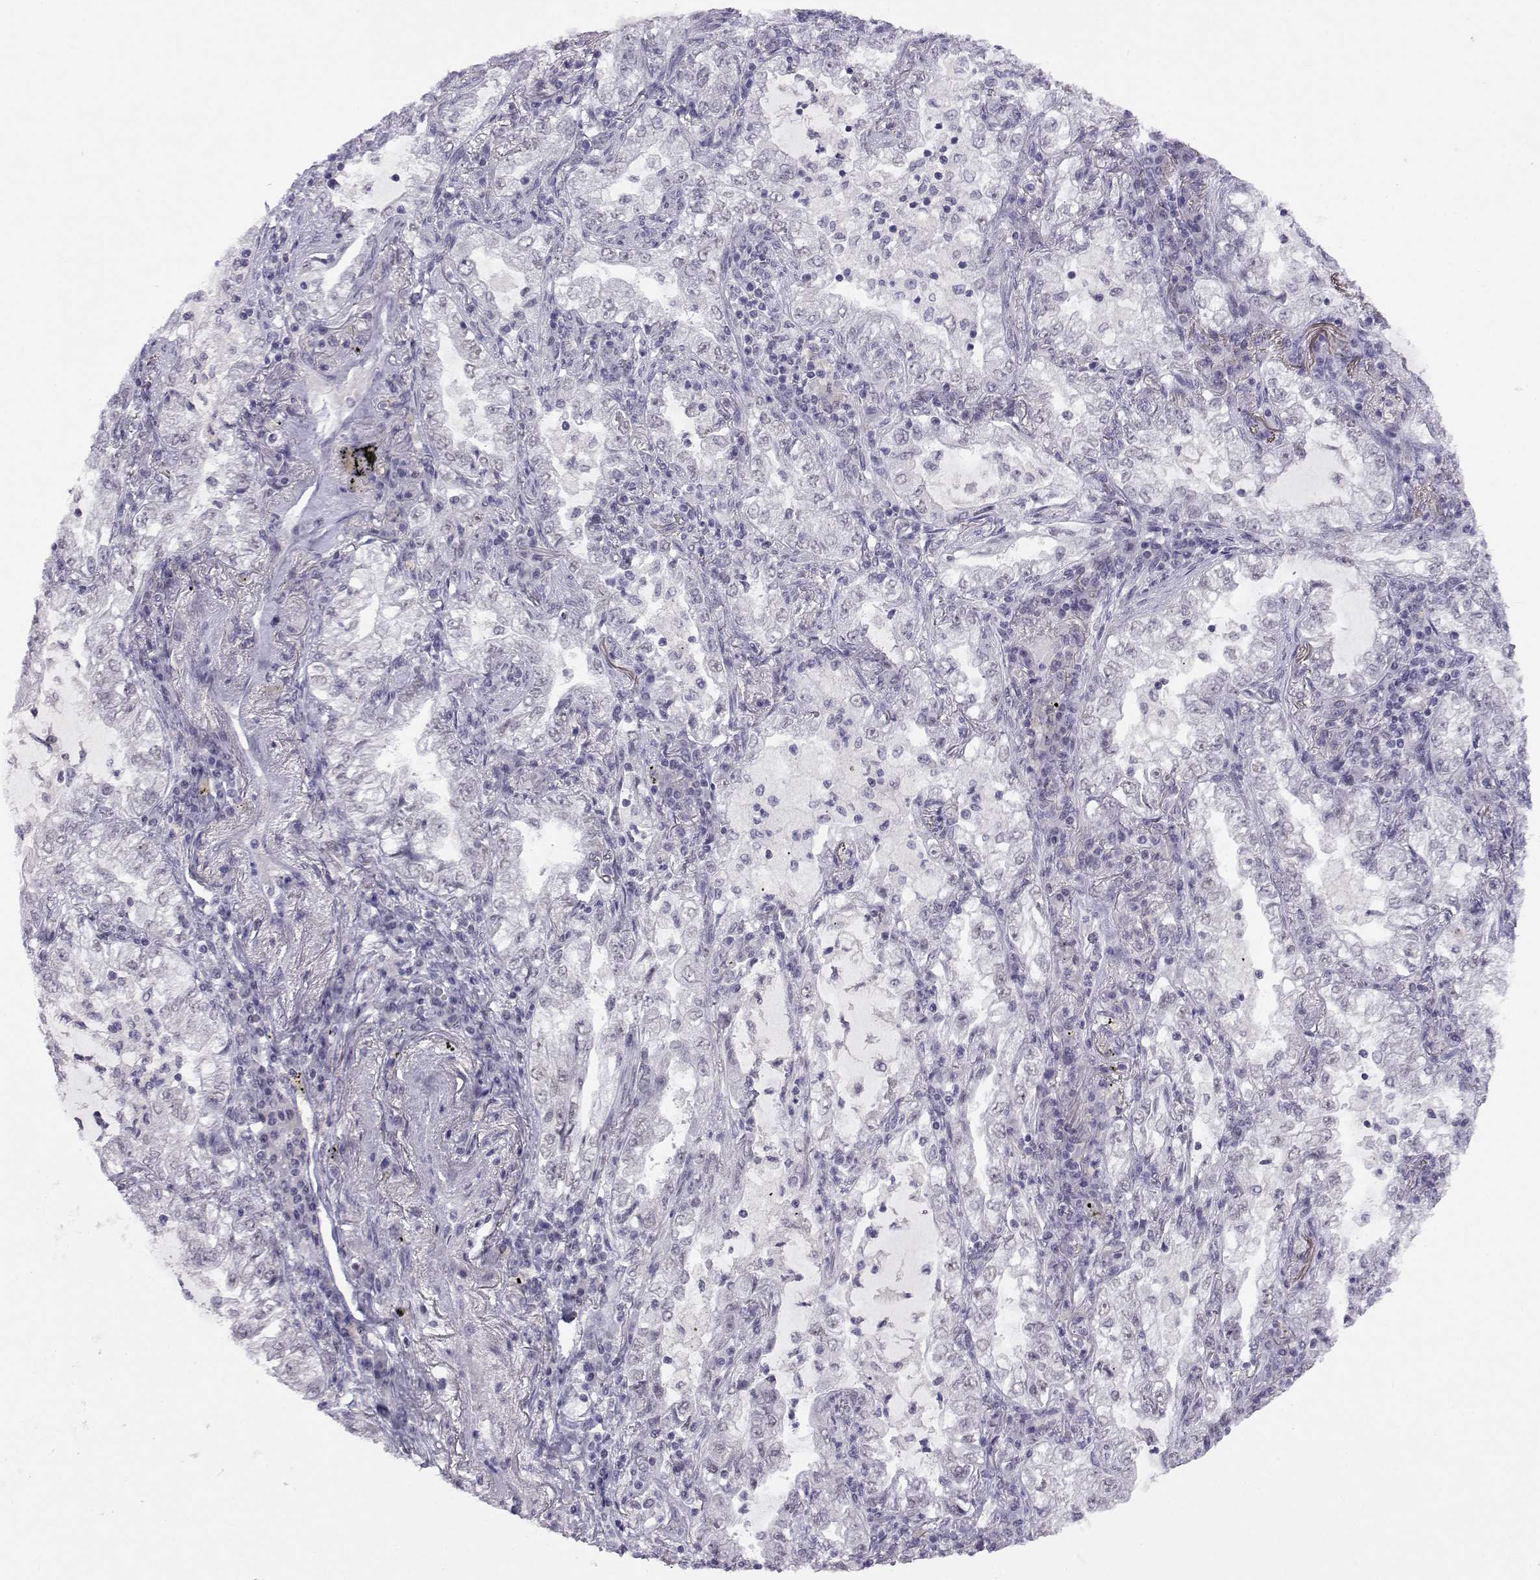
{"staining": {"intensity": "negative", "quantity": "none", "location": "none"}, "tissue": "lung cancer", "cell_type": "Tumor cells", "image_type": "cancer", "snomed": [{"axis": "morphology", "description": "Adenocarcinoma, NOS"}, {"axis": "topography", "description": "Lung"}], "caption": "Lung cancer (adenocarcinoma) was stained to show a protein in brown. There is no significant expression in tumor cells. The staining was performed using DAB (3,3'-diaminobenzidine) to visualize the protein expression in brown, while the nuclei were stained in blue with hematoxylin (Magnification: 20x).", "gene": "MED26", "patient": {"sex": "female", "age": 73}}